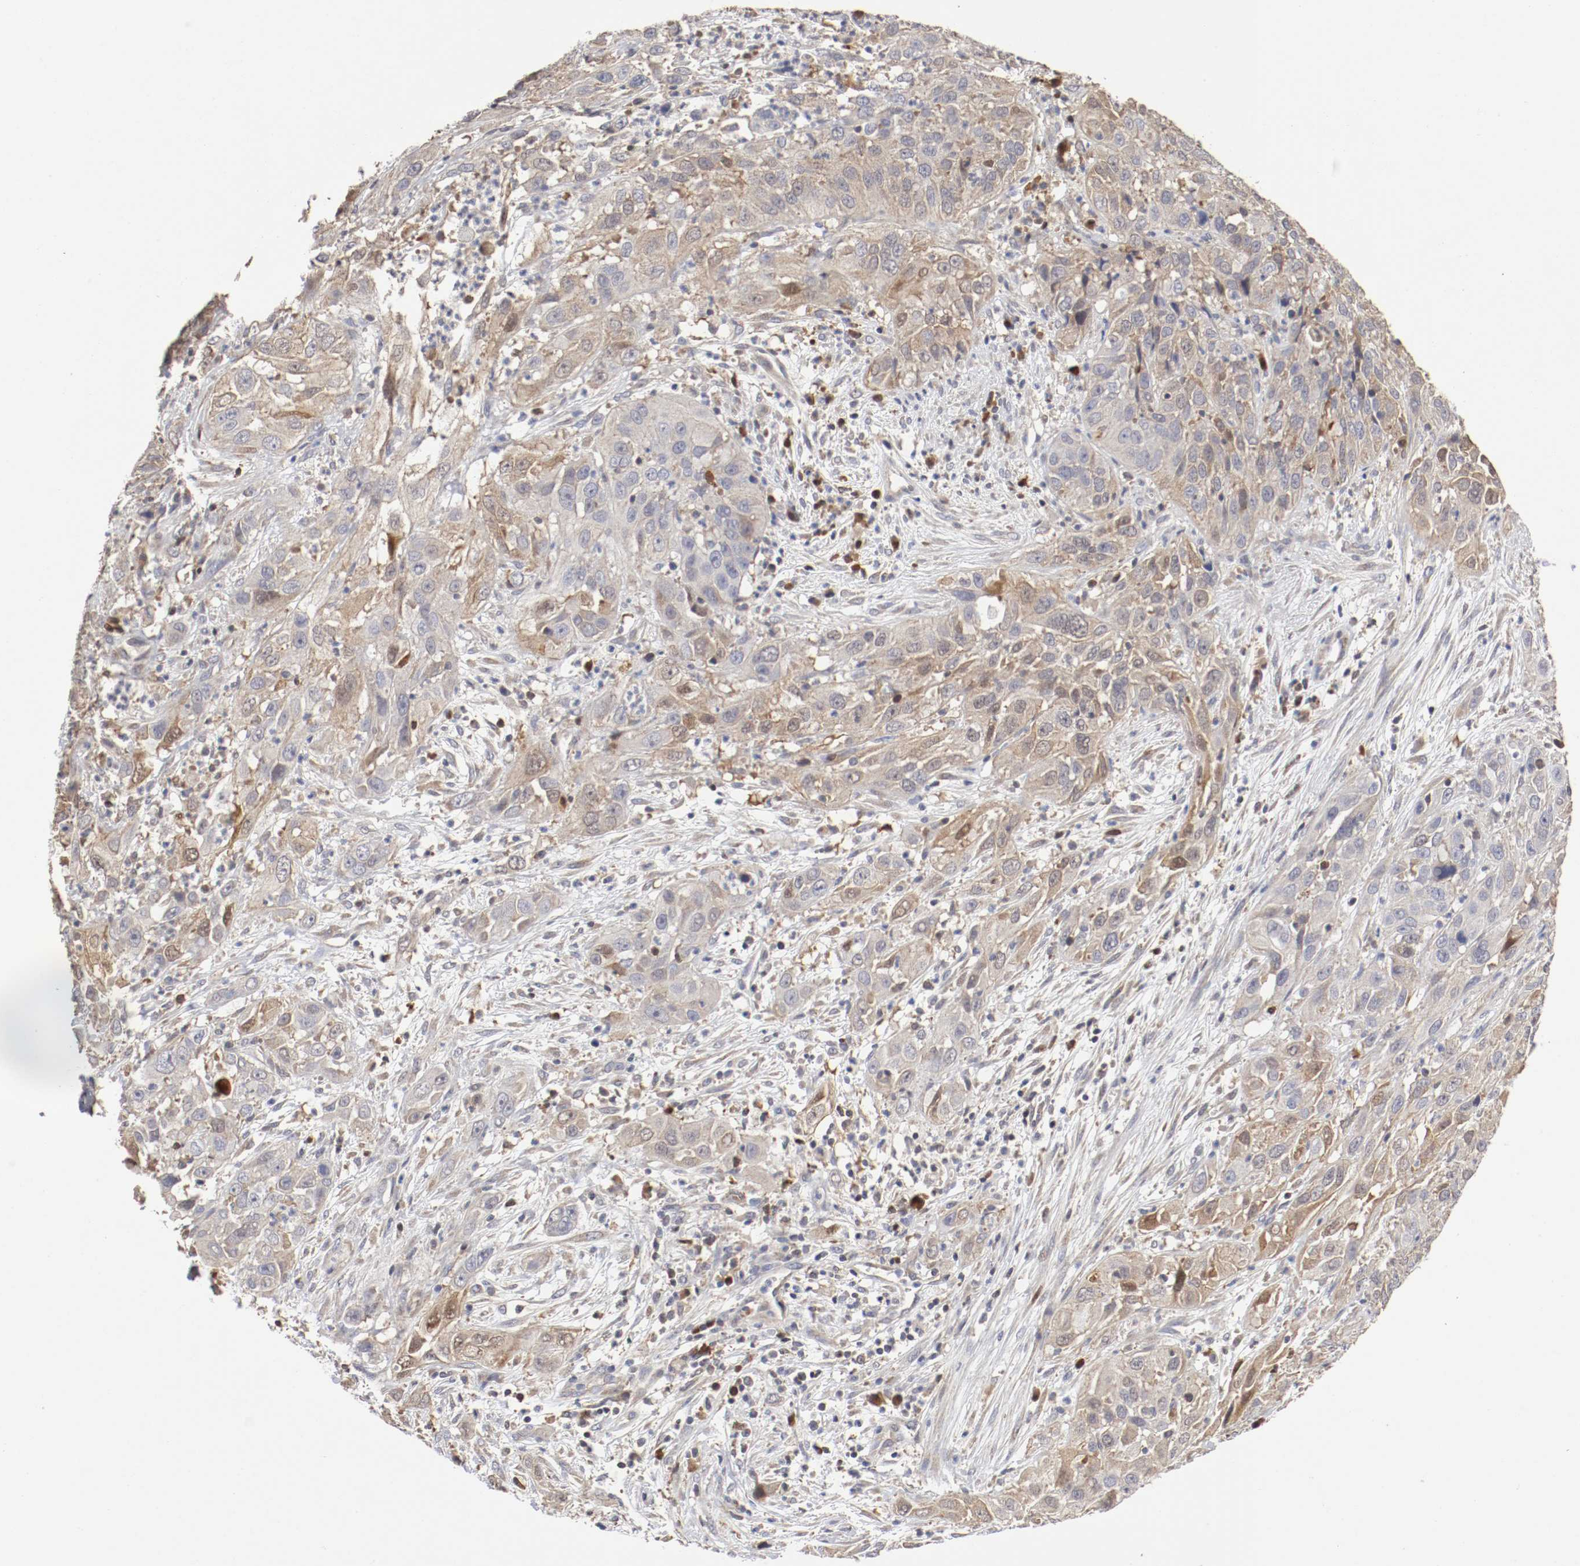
{"staining": {"intensity": "weak", "quantity": ">75%", "location": "cytoplasmic/membranous,nuclear"}, "tissue": "cervical cancer", "cell_type": "Tumor cells", "image_type": "cancer", "snomed": [{"axis": "morphology", "description": "Squamous cell carcinoma, NOS"}, {"axis": "topography", "description": "Cervix"}], "caption": "Cervical cancer stained with a protein marker shows weak staining in tumor cells.", "gene": "CDK6", "patient": {"sex": "female", "age": 32}}